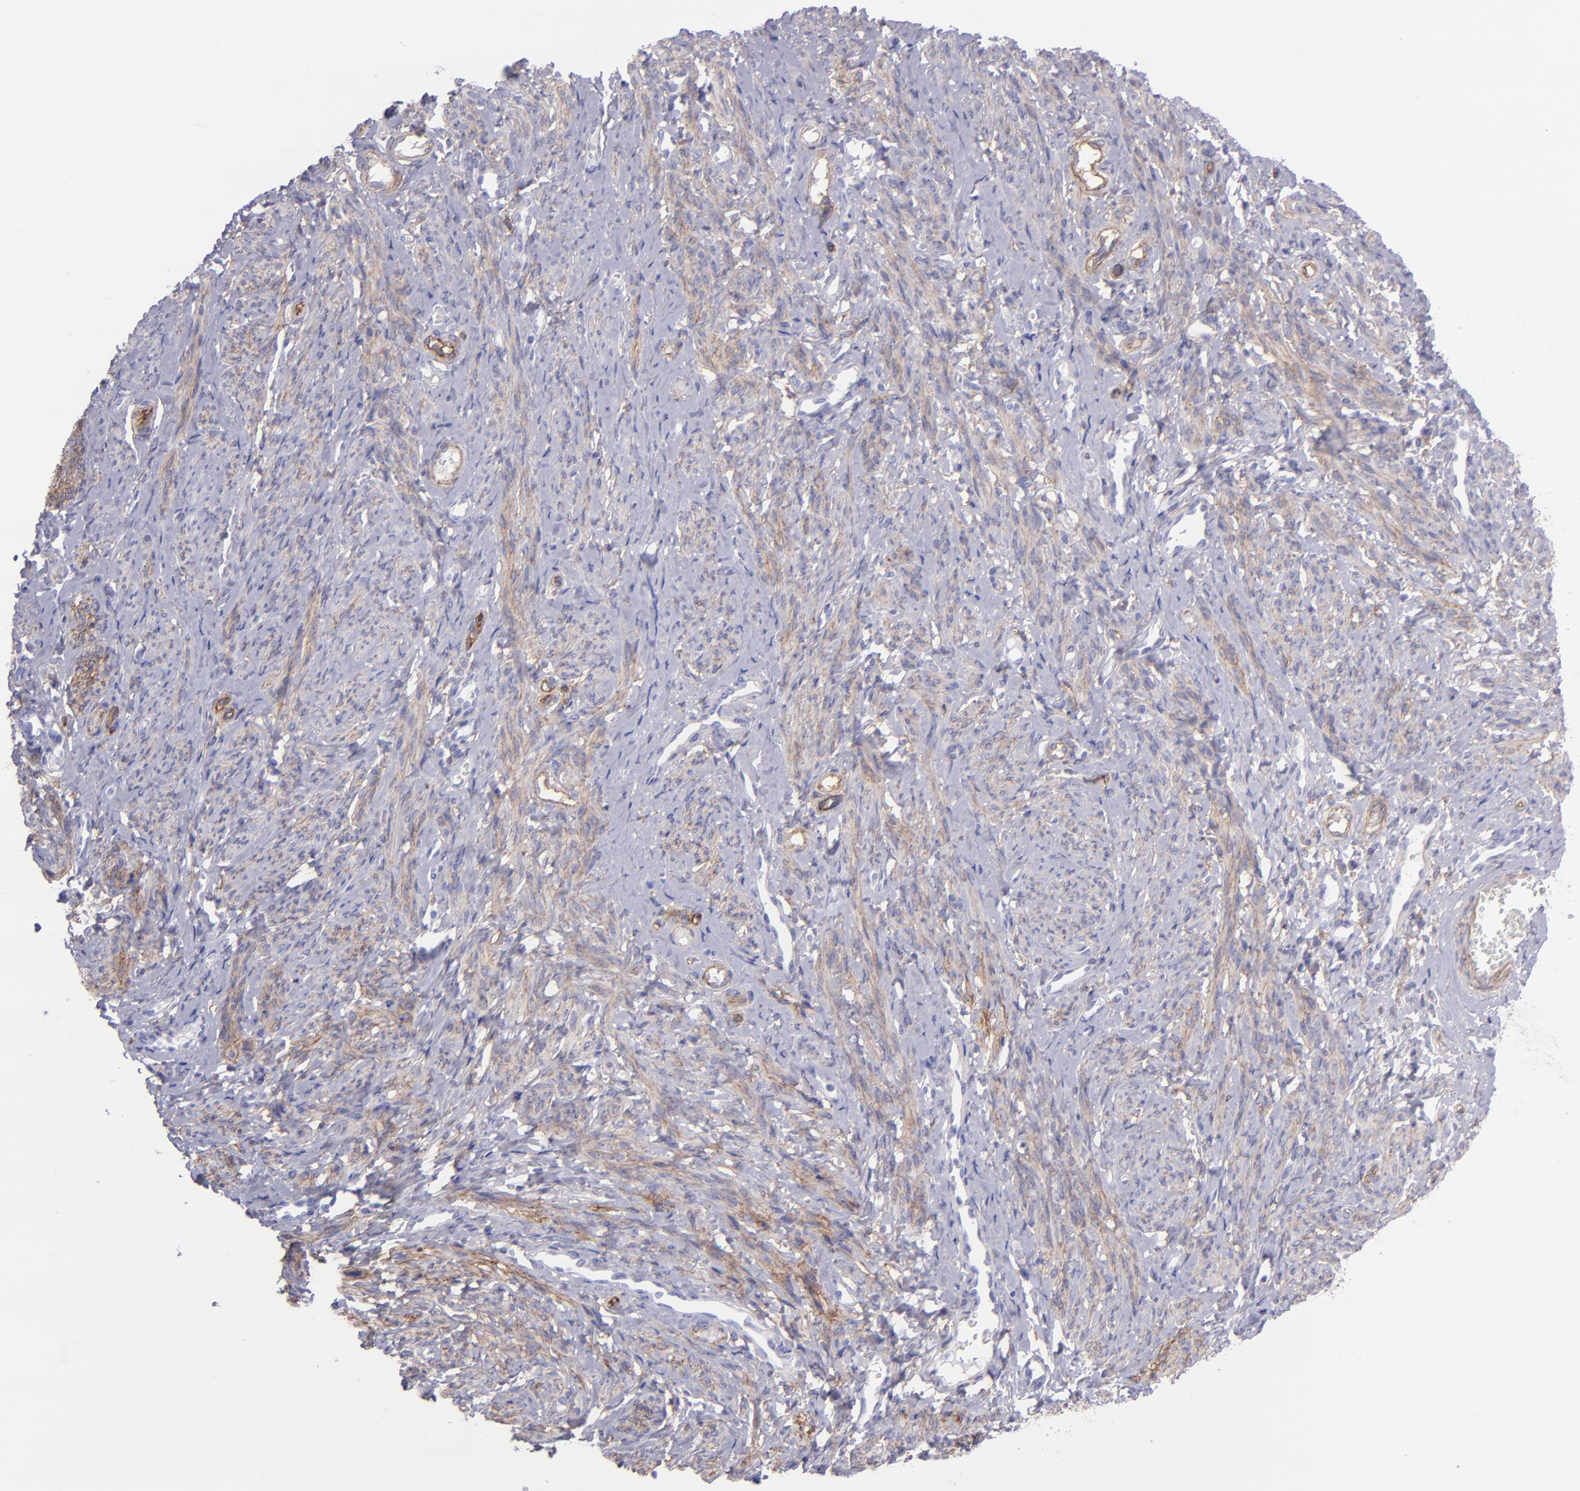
{"staining": {"intensity": "moderate", "quantity": "25%-75%", "location": "cytoplasmic/membranous"}, "tissue": "smooth muscle", "cell_type": "Smooth muscle cells", "image_type": "normal", "snomed": [{"axis": "morphology", "description": "Normal tissue, NOS"}, {"axis": "topography", "description": "Cervix"}, {"axis": "topography", "description": "Endometrium"}], "caption": "This image exhibits IHC staining of unremarkable smooth muscle, with medium moderate cytoplasmic/membranous expression in approximately 25%-75% of smooth muscle cells.", "gene": "ITGAV", "patient": {"sex": "female", "age": 65}}